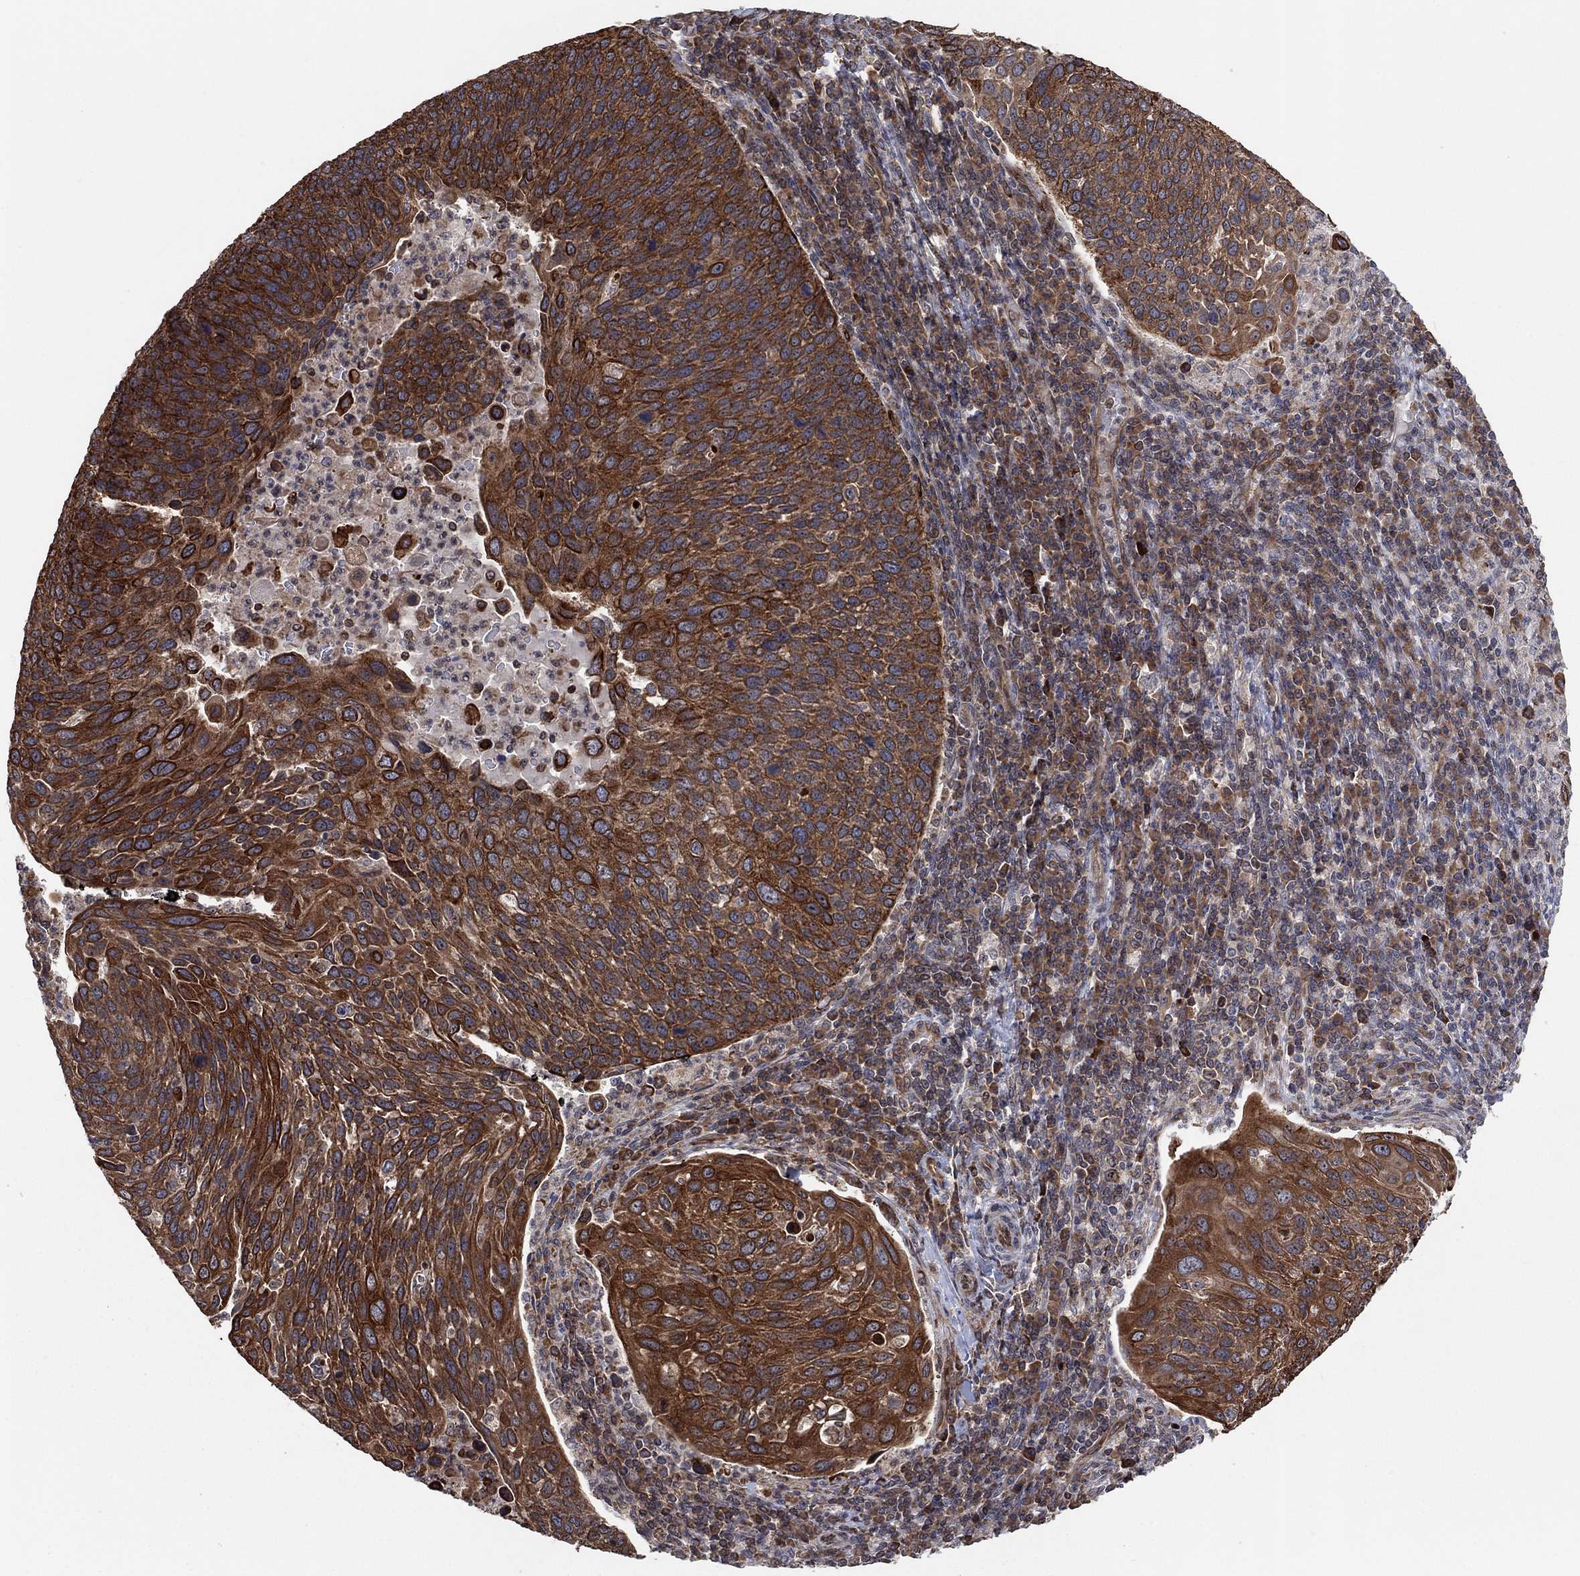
{"staining": {"intensity": "strong", "quantity": ">75%", "location": "cytoplasmic/membranous"}, "tissue": "cervical cancer", "cell_type": "Tumor cells", "image_type": "cancer", "snomed": [{"axis": "morphology", "description": "Squamous cell carcinoma, NOS"}, {"axis": "topography", "description": "Cervix"}], "caption": "A brown stain highlights strong cytoplasmic/membranous positivity of a protein in human cervical cancer (squamous cell carcinoma) tumor cells.", "gene": "TMCO1", "patient": {"sex": "female", "age": 54}}